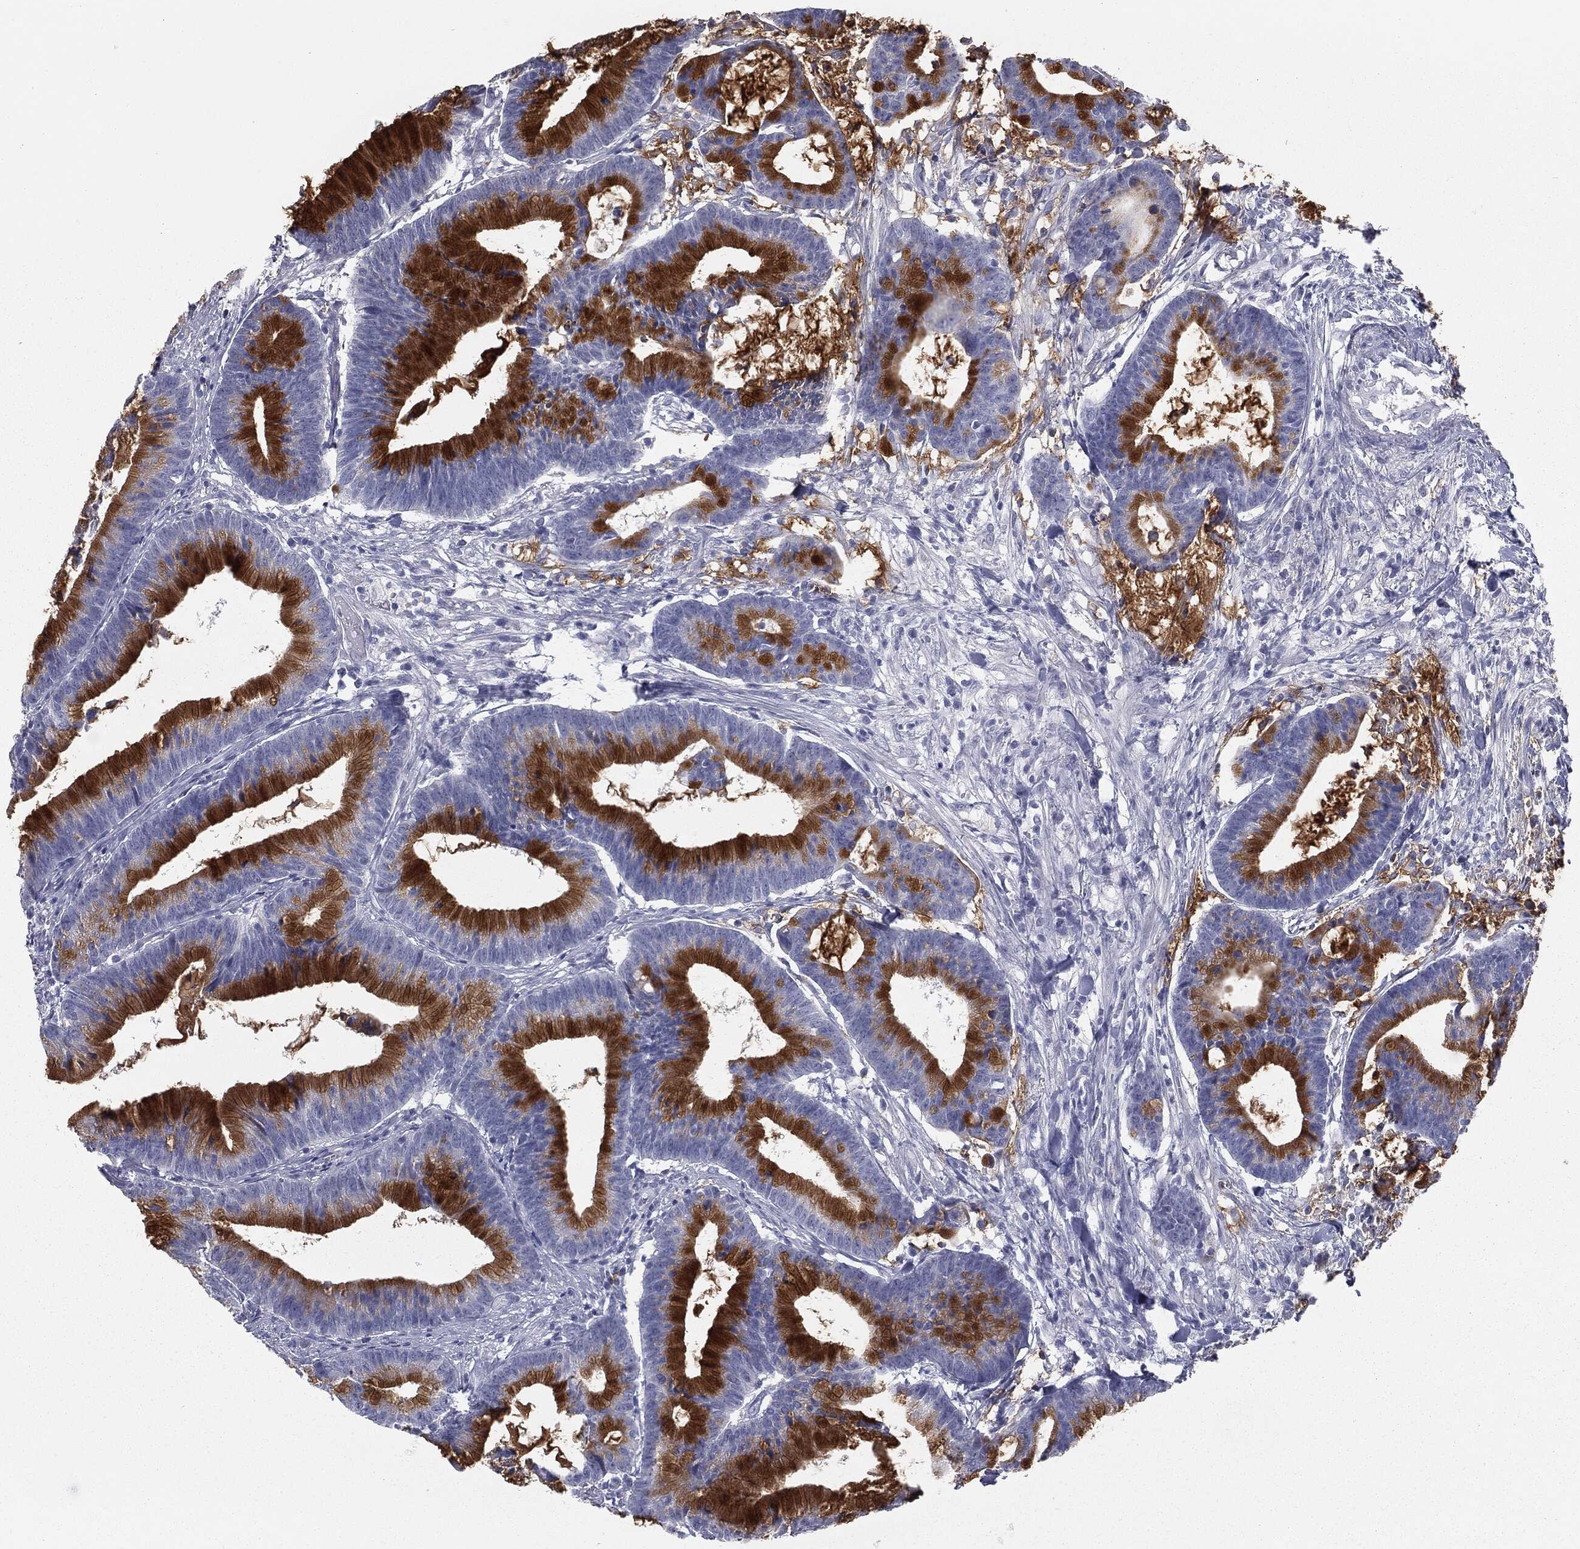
{"staining": {"intensity": "strong", "quantity": "25%-75%", "location": "cytoplasmic/membranous"}, "tissue": "colorectal cancer", "cell_type": "Tumor cells", "image_type": "cancer", "snomed": [{"axis": "morphology", "description": "Adenocarcinoma, NOS"}, {"axis": "topography", "description": "Colon"}], "caption": "A photomicrograph showing strong cytoplasmic/membranous staining in approximately 25%-75% of tumor cells in adenocarcinoma (colorectal), as visualized by brown immunohistochemical staining.", "gene": "MUC5AC", "patient": {"sex": "female", "age": 78}}